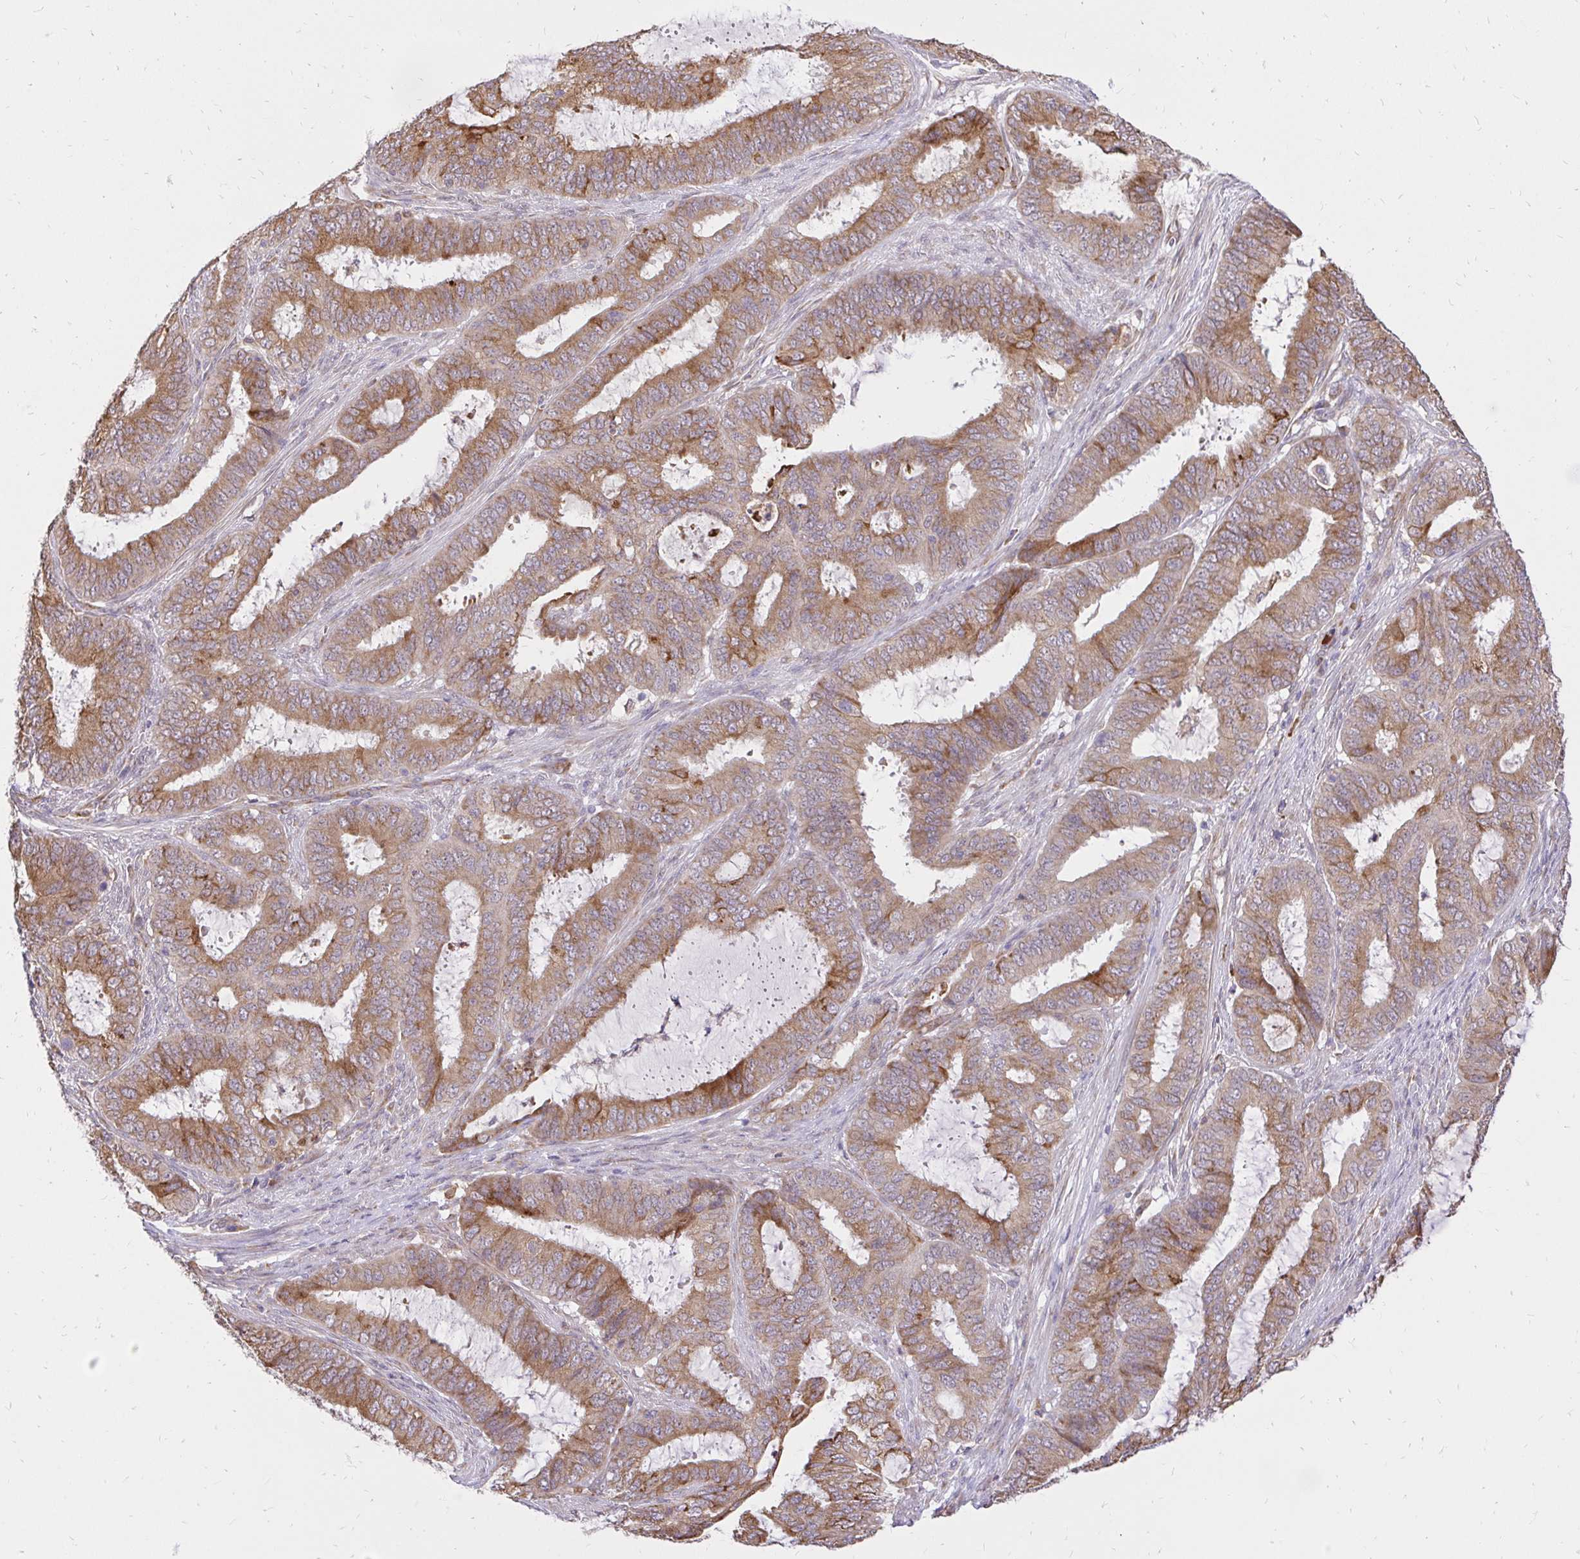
{"staining": {"intensity": "moderate", "quantity": ">75%", "location": "cytoplasmic/membranous"}, "tissue": "endometrial cancer", "cell_type": "Tumor cells", "image_type": "cancer", "snomed": [{"axis": "morphology", "description": "Adenocarcinoma, NOS"}, {"axis": "topography", "description": "Endometrium"}], "caption": "Immunohistochemical staining of endometrial adenocarcinoma reveals medium levels of moderate cytoplasmic/membranous staining in about >75% of tumor cells. The staining was performed using DAB (3,3'-diaminobenzidine) to visualize the protein expression in brown, while the nuclei were stained in blue with hematoxylin (Magnification: 20x).", "gene": "NAALAD2", "patient": {"sex": "female", "age": 51}}